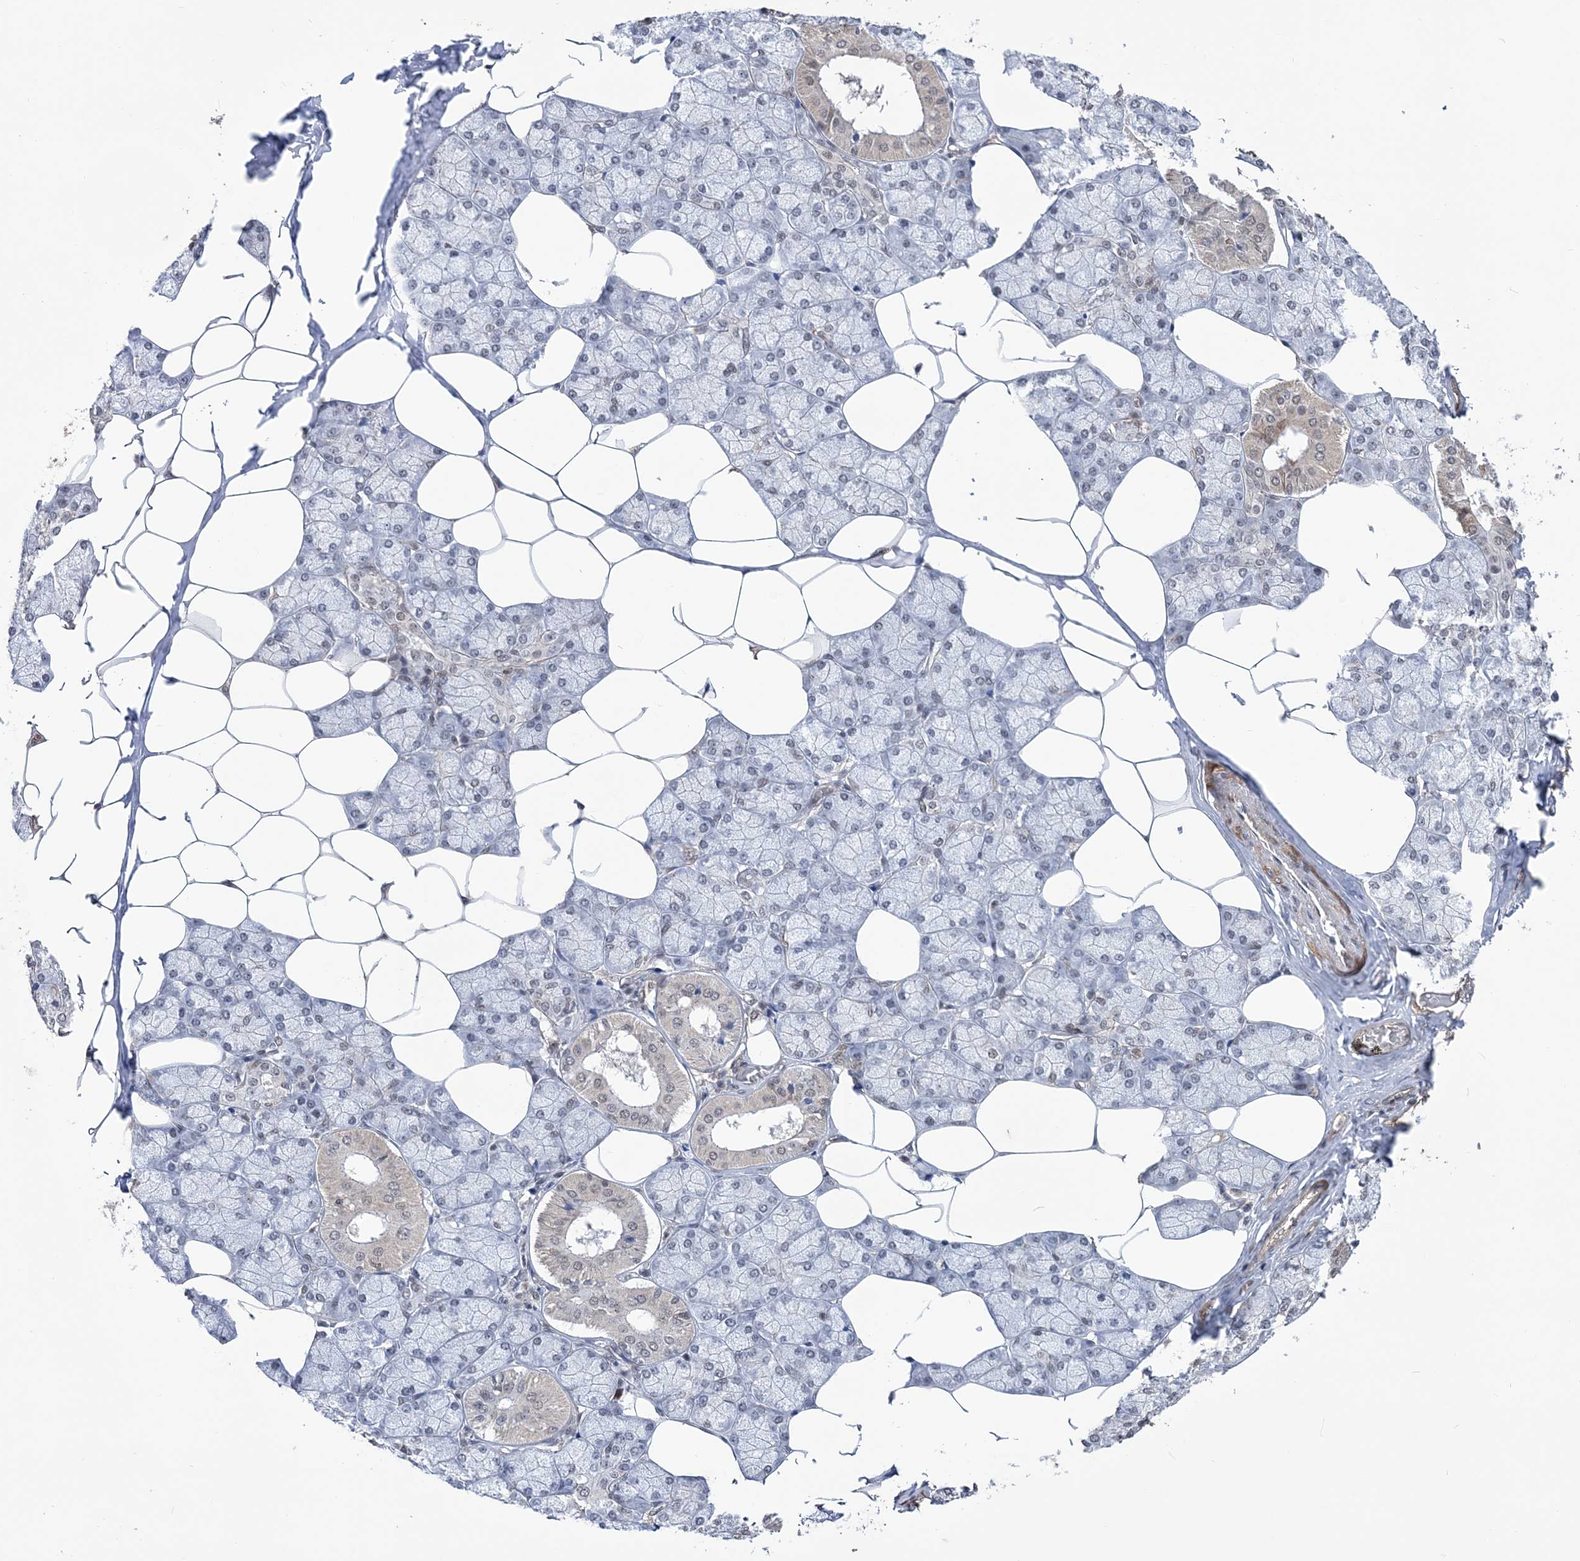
{"staining": {"intensity": "weak", "quantity": "<25%", "location": "cytoplasmic/membranous,nuclear"}, "tissue": "salivary gland", "cell_type": "Glandular cells", "image_type": "normal", "snomed": [{"axis": "morphology", "description": "Normal tissue, NOS"}, {"axis": "topography", "description": "Salivary gland"}], "caption": "IHC photomicrograph of unremarkable salivary gland: human salivary gland stained with DAB demonstrates no significant protein staining in glandular cells. Nuclei are stained in blue.", "gene": "BOD1L1", "patient": {"sex": "male", "age": 62}}